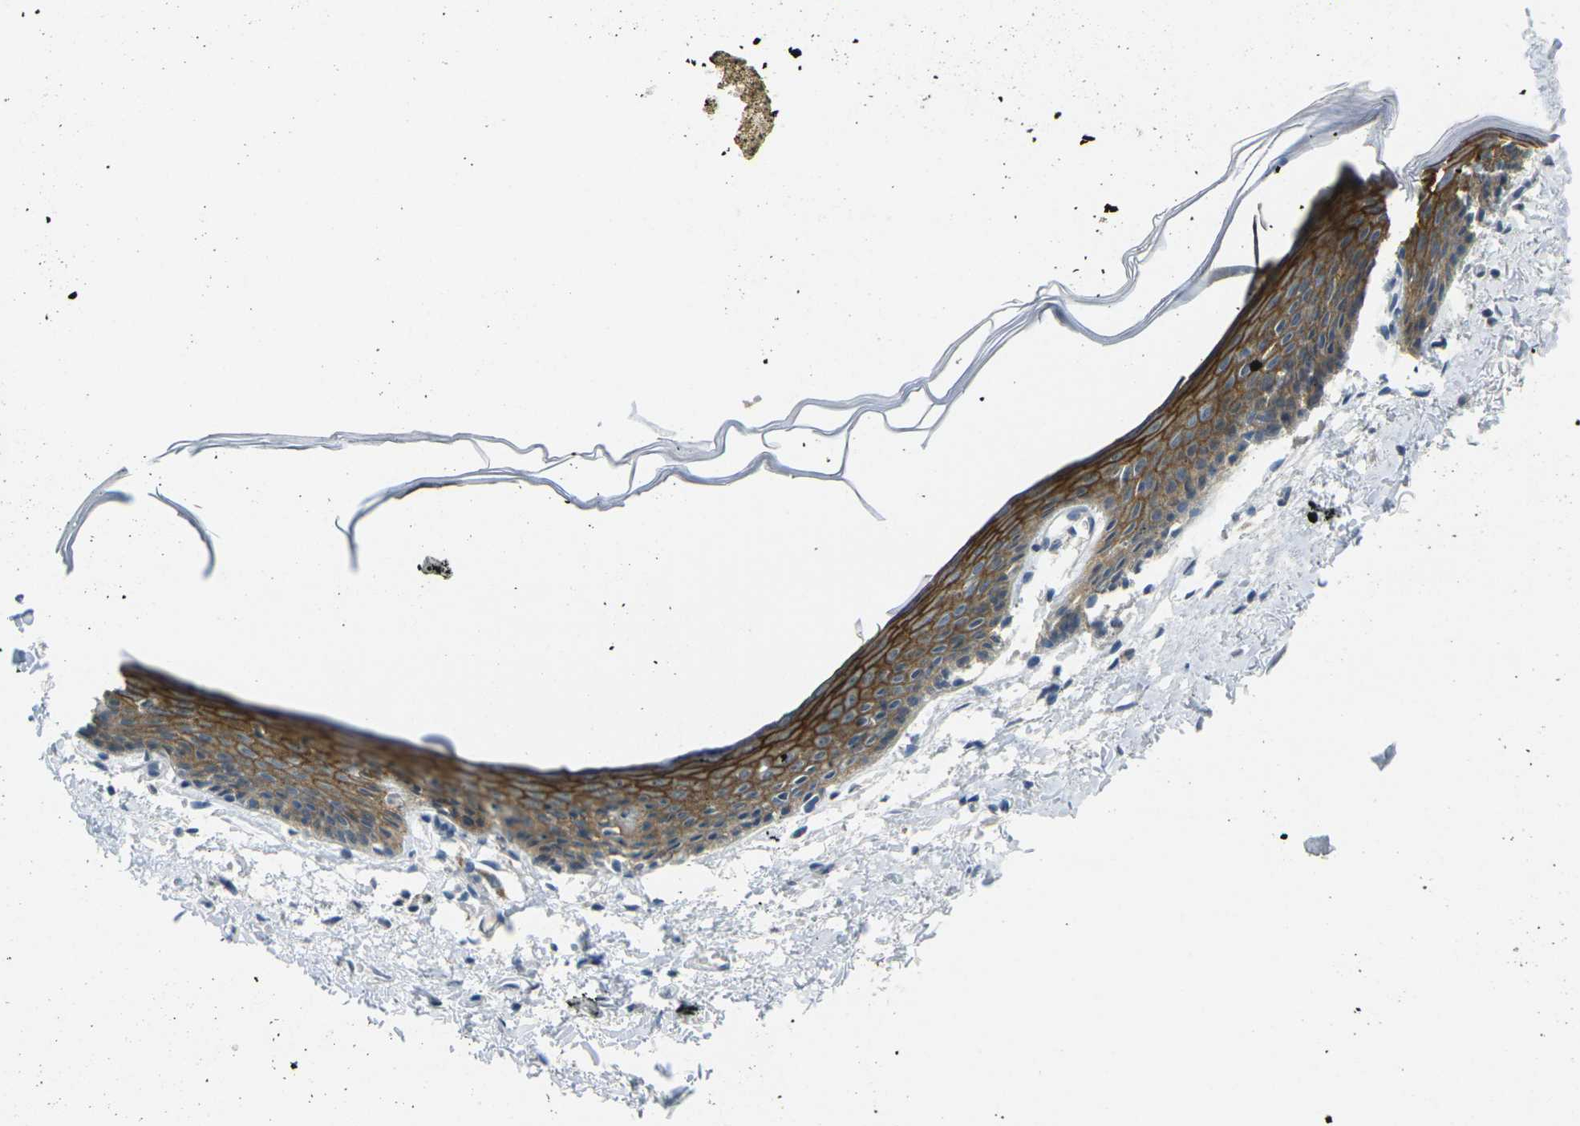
{"staining": {"intensity": "strong", "quantity": ">75%", "location": "cytoplasmic/membranous"}, "tissue": "skin", "cell_type": "Epidermal cells", "image_type": "normal", "snomed": [{"axis": "morphology", "description": "Normal tissue, NOS"}, {"axis": "topography", "description": "Vulva"}], "caption": "Immunohistochemistry (IHC) of unremarkable skin shows high levels of strong cytoplasmic/membranous staining in approximately >75% of epidermal cells. The staining is performed using DAB (3,3'-diaminobenzidine) brown chromogen to label protein expression. The nuclei are counter-stained blue using hematoxylin.", "gene": "SPTBN2", "patient": {"sex": "female", "age": 54}}